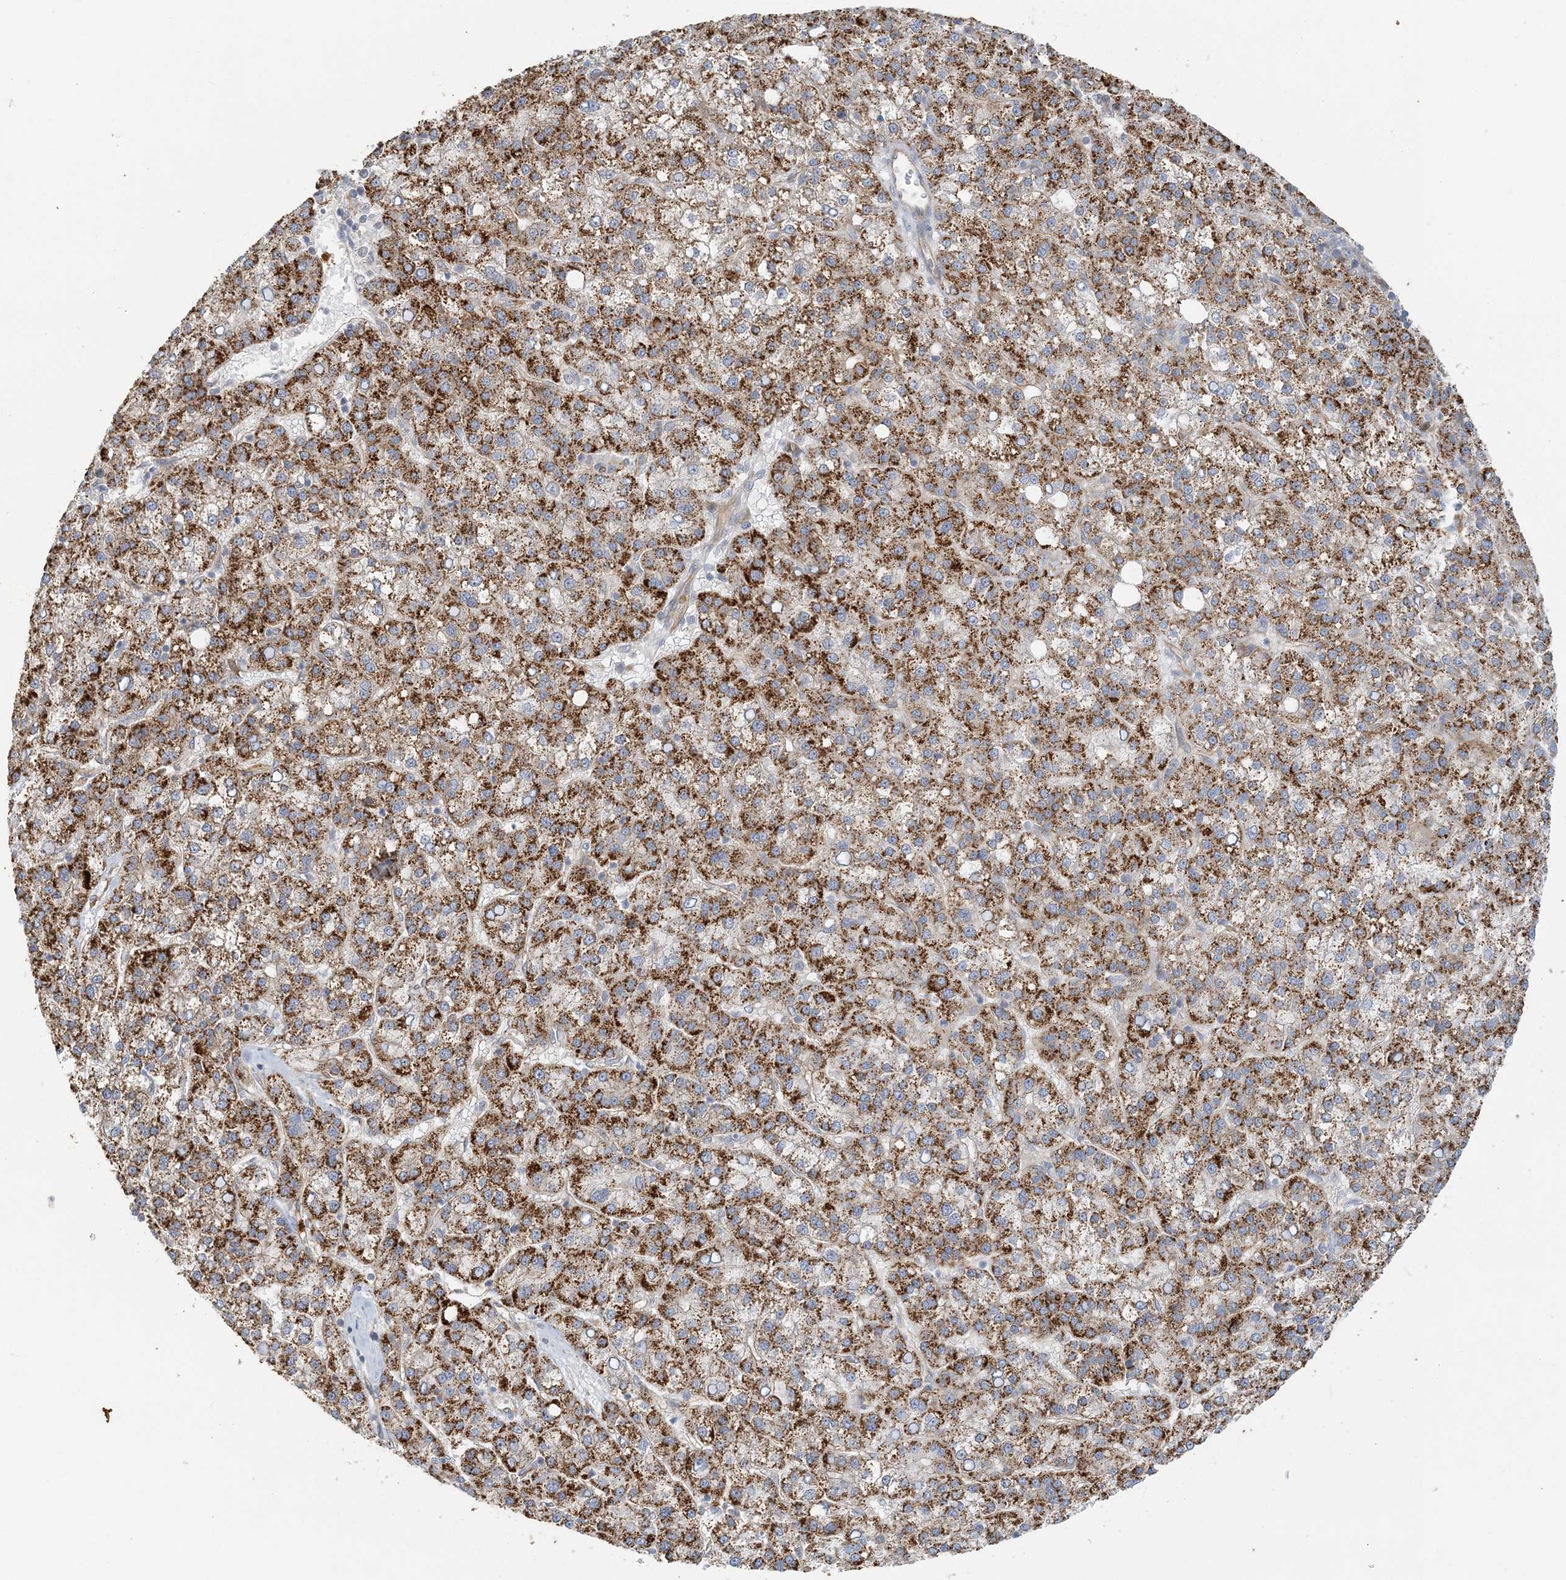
{"staining": {"intensity": "strong", "quantity": ">75%", "location": "cytoplasmic/membranous"}, "tissue": "liver cancer", "cell_type": "Tumor cells", "image_type": "cancer", "snomed": [{"axis": "morphology", "description": "Carcinoma, Hepatocellular, NOS"}, {"axis": "topography", "description": "Liver"}], "caption": "Protein staining by IHC demonstrates strong cytoplasmic/membranous positivity in about >75% of tumor cells in liver cancer. The staining was performed using DAB, with brown indicating positive protein expression. Nuclei are stained blue with hematoxylin.", "gene": "DNAH1", "patient": {"sex": "female", "age": 58}}